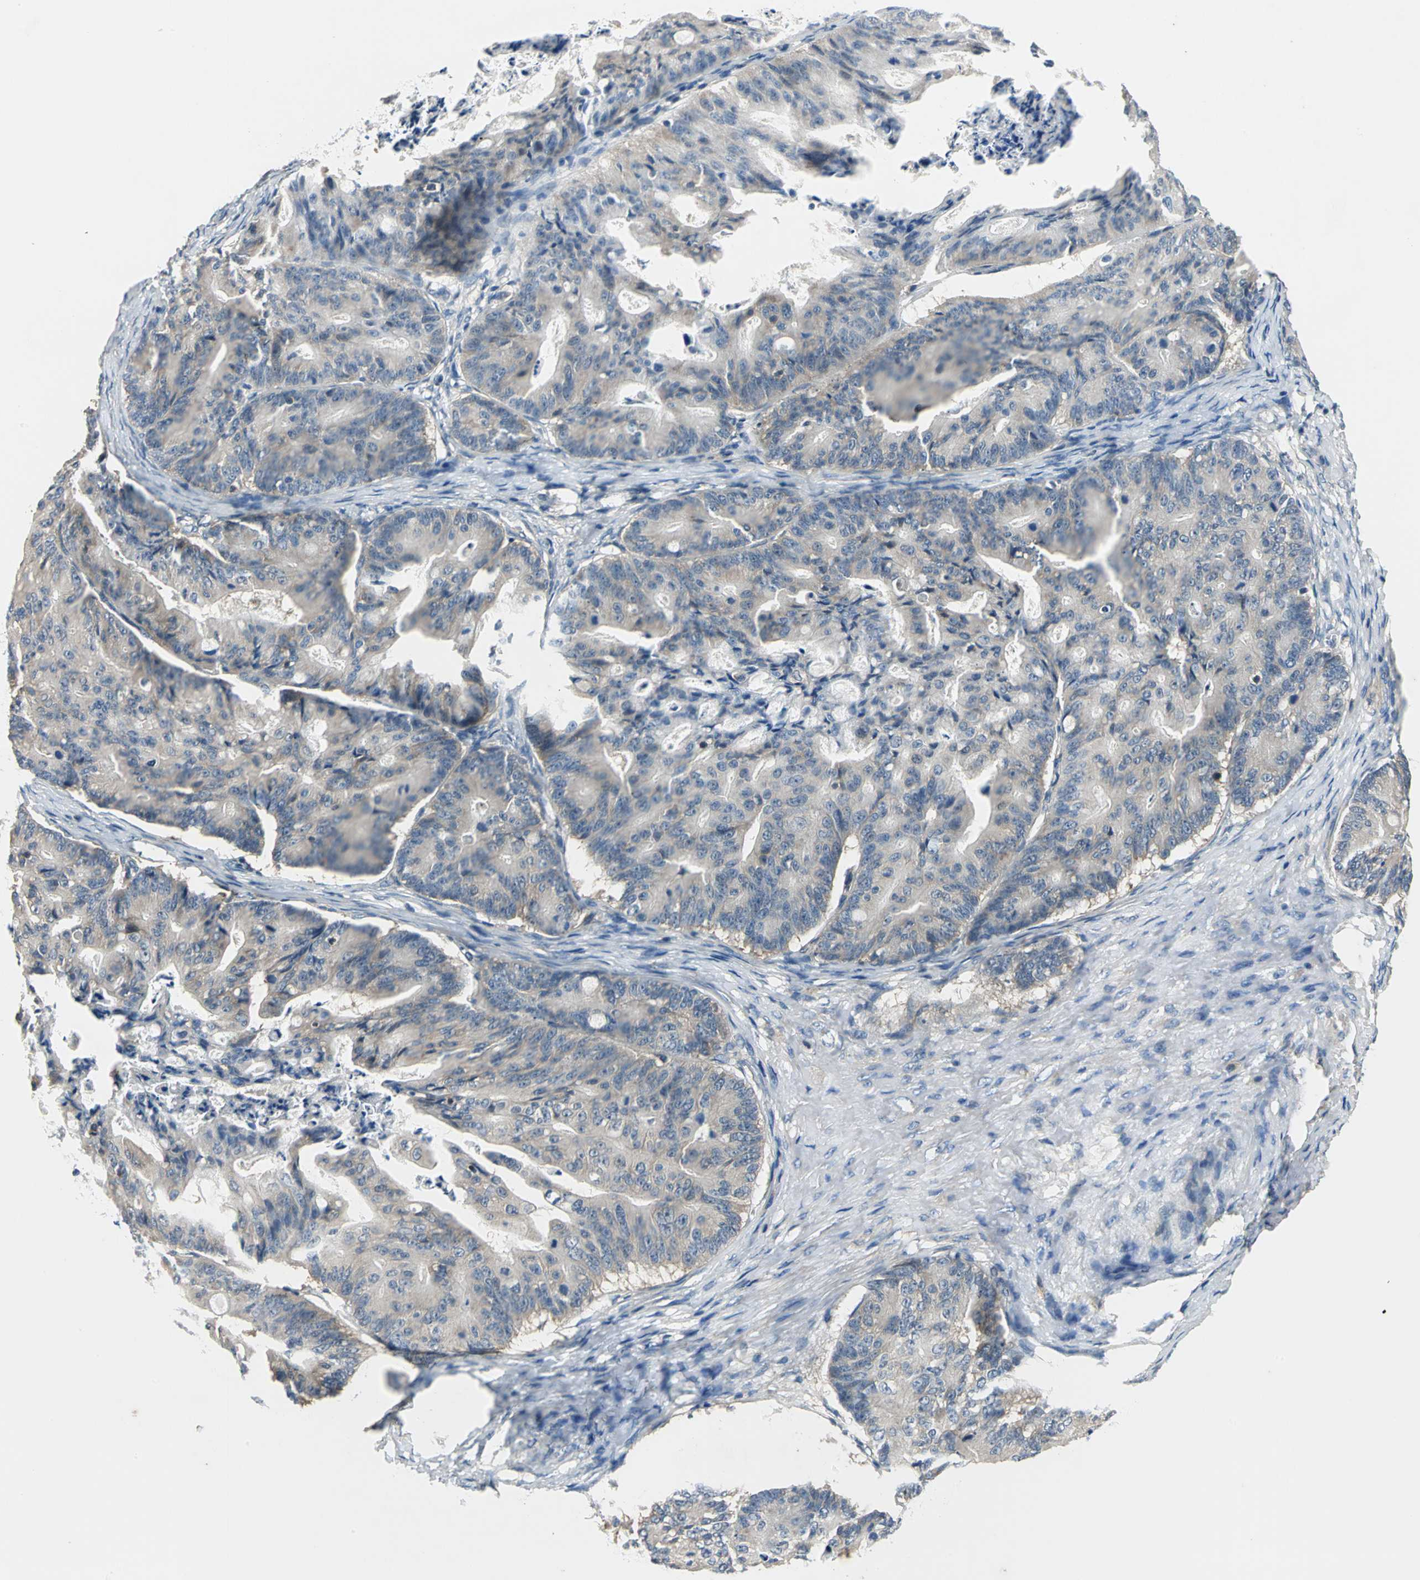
{"staining": {"intensity": "weak", "quantity": "25%-75%", "location": "cytoplasmic/membranous"}, "tissue": "ovarian cancer", "cell_type": "Tumor cells", "image_type": "cancer", "snomed": [{"axis": "morphology", "description": "Cystadenocarcinoma, mucinous, NOS"}, {"axis": "topography", "description": "Ovary"}], "caption": "High-magnification brightfield microscopy of ovarian cancer (mucinous cystadenocarcinoma) stained with DAB (brown) and counterstained with hematoxylin (blue). tumor cells exhibit weak cytoplasmic/membranous staining is identified in about25%-75% of cells.", "gene": "DDX3Y", "patient": {"sex": "female", "age": 36}}